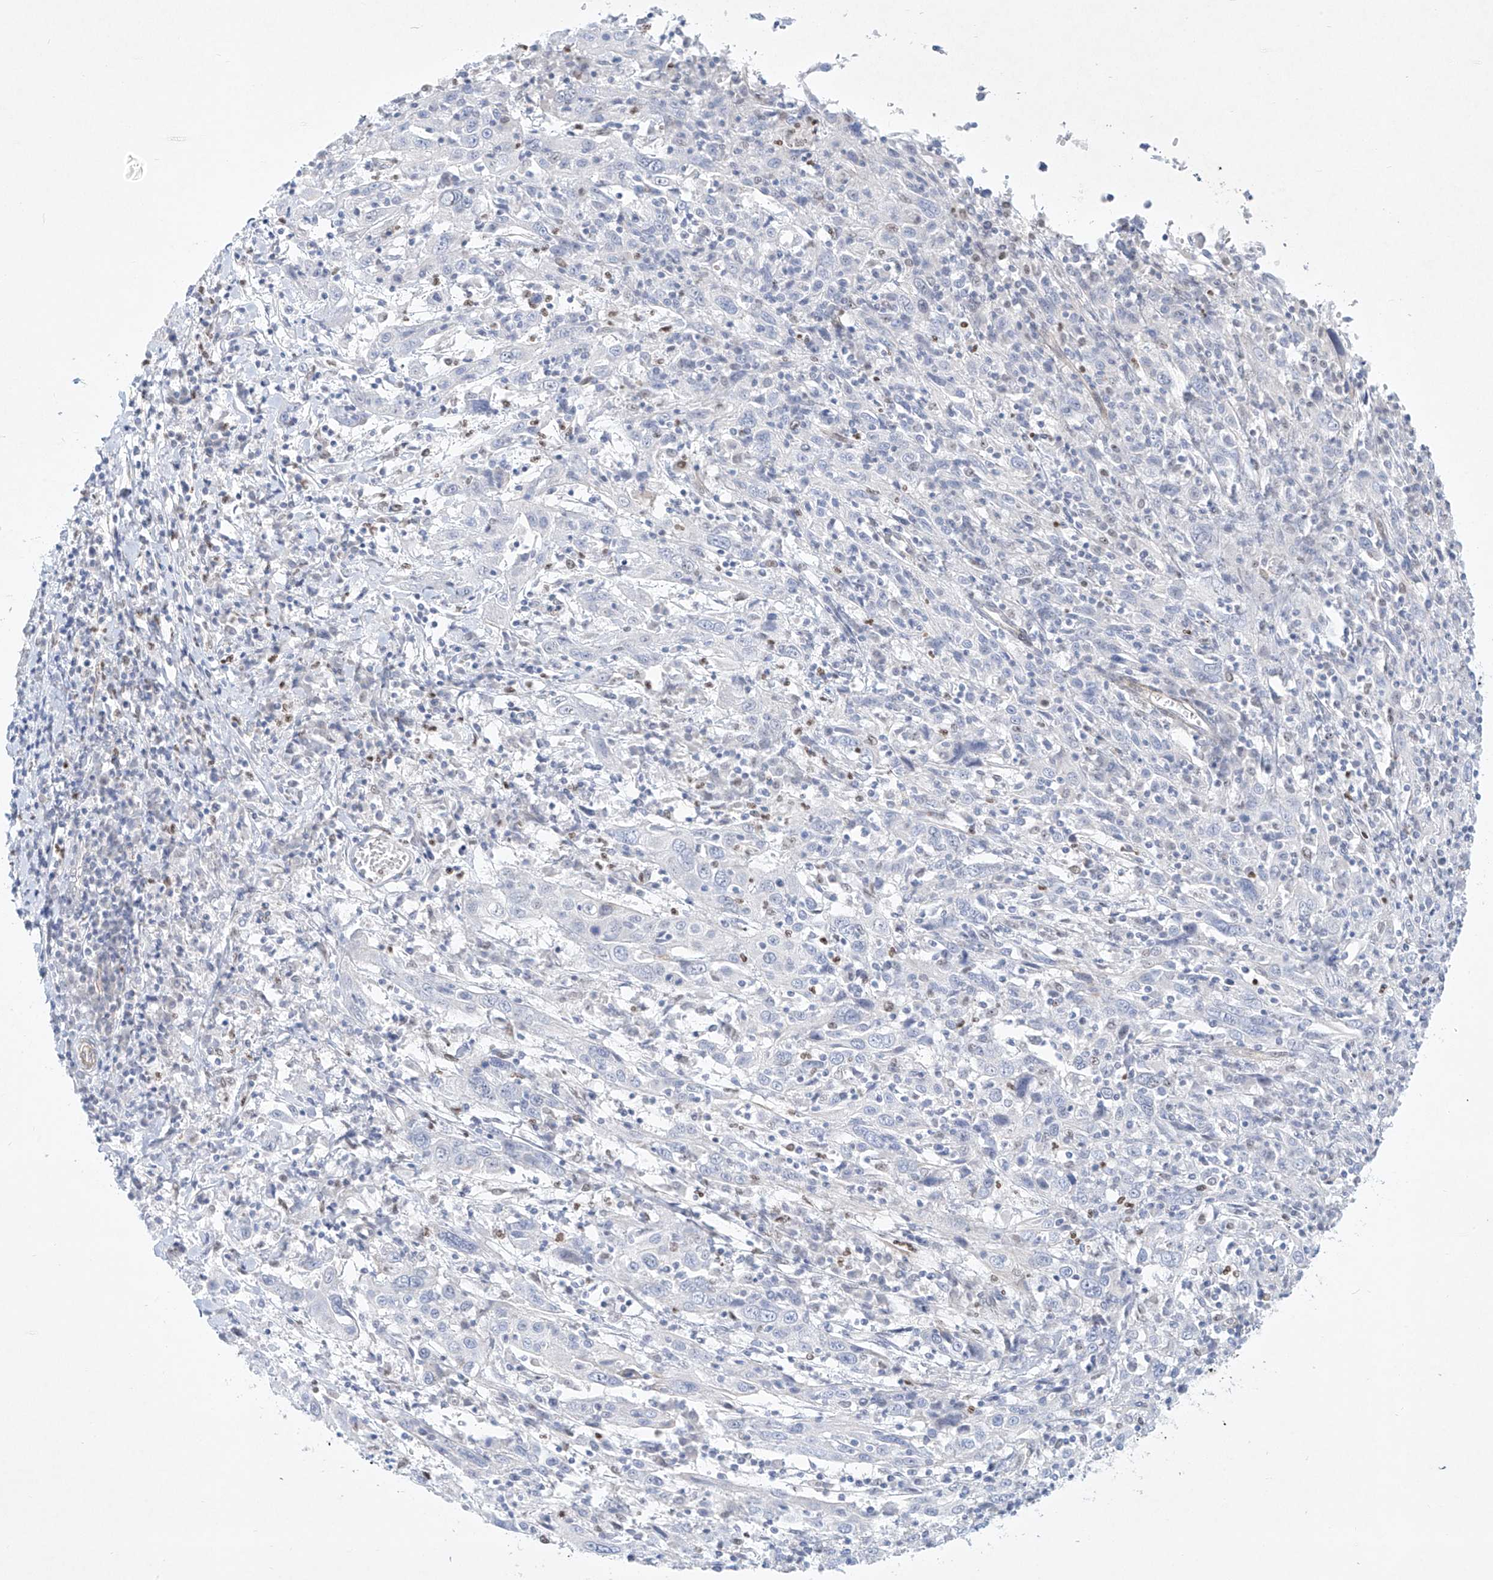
{"staining": {"intensity": "negative", "quantity": "none", "location": "none"}, "tissue": "cervical cancer", "cell_type": "Tumor cells", "image_type": "cancer", "snomed": [{"axis": "morphology", "description": "Squamous cell carcinoma, NOS"}, {"axis": "topography", "description": "Cervix"}], "caption": "Immunohistochemistry (IHC) photomicrograph of neoplastic tissue: cervical cancer stained with DAB (3,3'-diaminobenzidine) demonstrates no significant protein expression in tumor cells. (IHC, brightfield microscopy, high magnification).", "gene": "REEP2", "patient": {"sex": "female", "age": 46}}